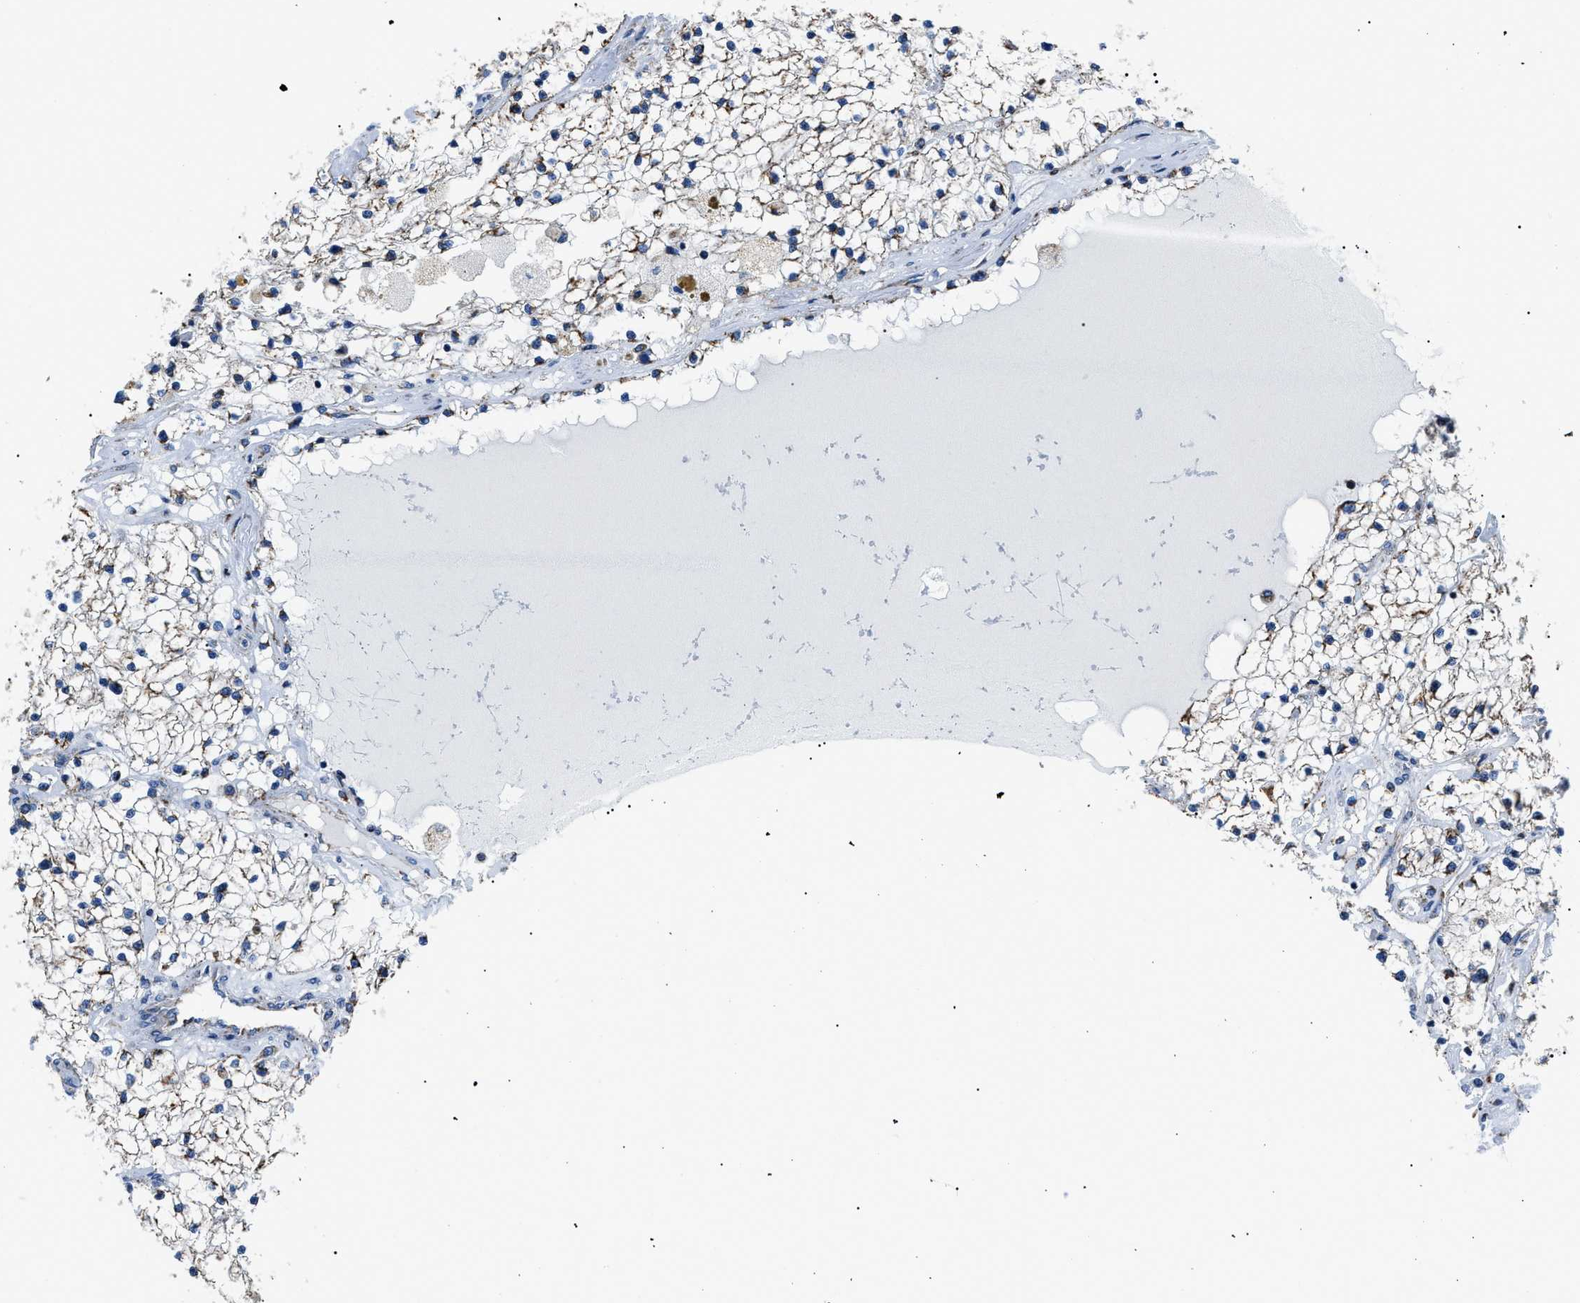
{"staining": {"intensity": "moderate", "quantity": "<25%", "location": "cytoplasmic/membranous"}, "tissue": "renal cancer", "cell_type": "Tumor cells", "image_type": "cancer", "snomed": [{"axis": "morphology", "description": "Adenocarcinoma, NOS"}, {"axis": "topography", "description": "Kidney"}], "caption": "Protein analysis of renal cancer tissue shows moderate cytoplasmic/membranous expression in approximately <25% of tumor cells.", "gene": "PHB2", "patient": {"sex": "male", "age": 68}}